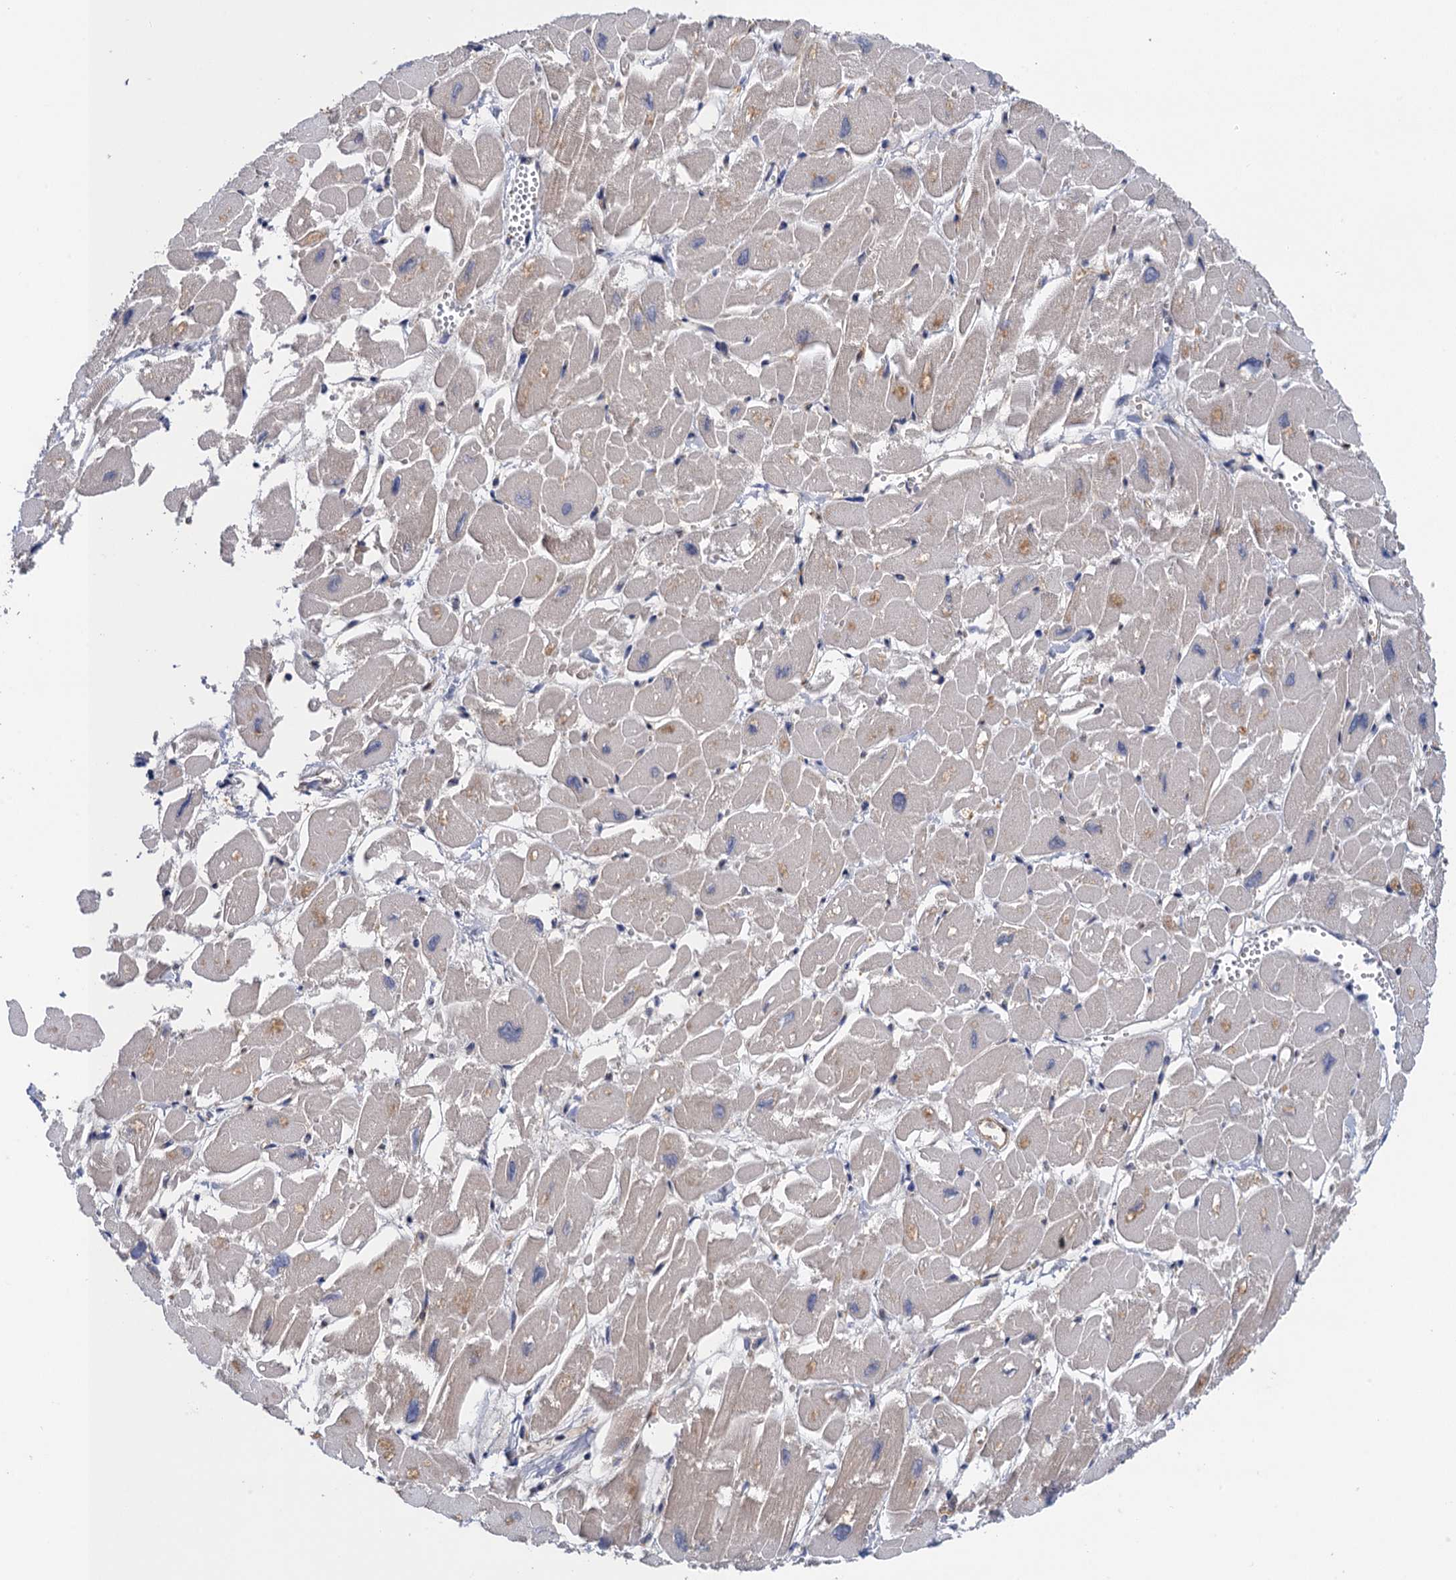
{"staining": {"intensity": "negative", "quantity": "none", "location": "none"}, "tissue": "heart muscle", "cell_type": "Cardiomyocytes", "image_type": "normal", "snomed": [{"axis": "morphology", "description": "Normal tissue, NOS"}, {"axis": "topography", "description": "Heart"}], "caption": "Immunohistochemistry image of unremarkable human heart muscle stained for a protein (brown), which shows no staining in cardiomyocytes. (Brightfield microscopy of DAB (3,3'-diaminobenzidine) IHC at high magnification).", "gene": "NEK8", "patient": {"sex": "male", "age": 54}}